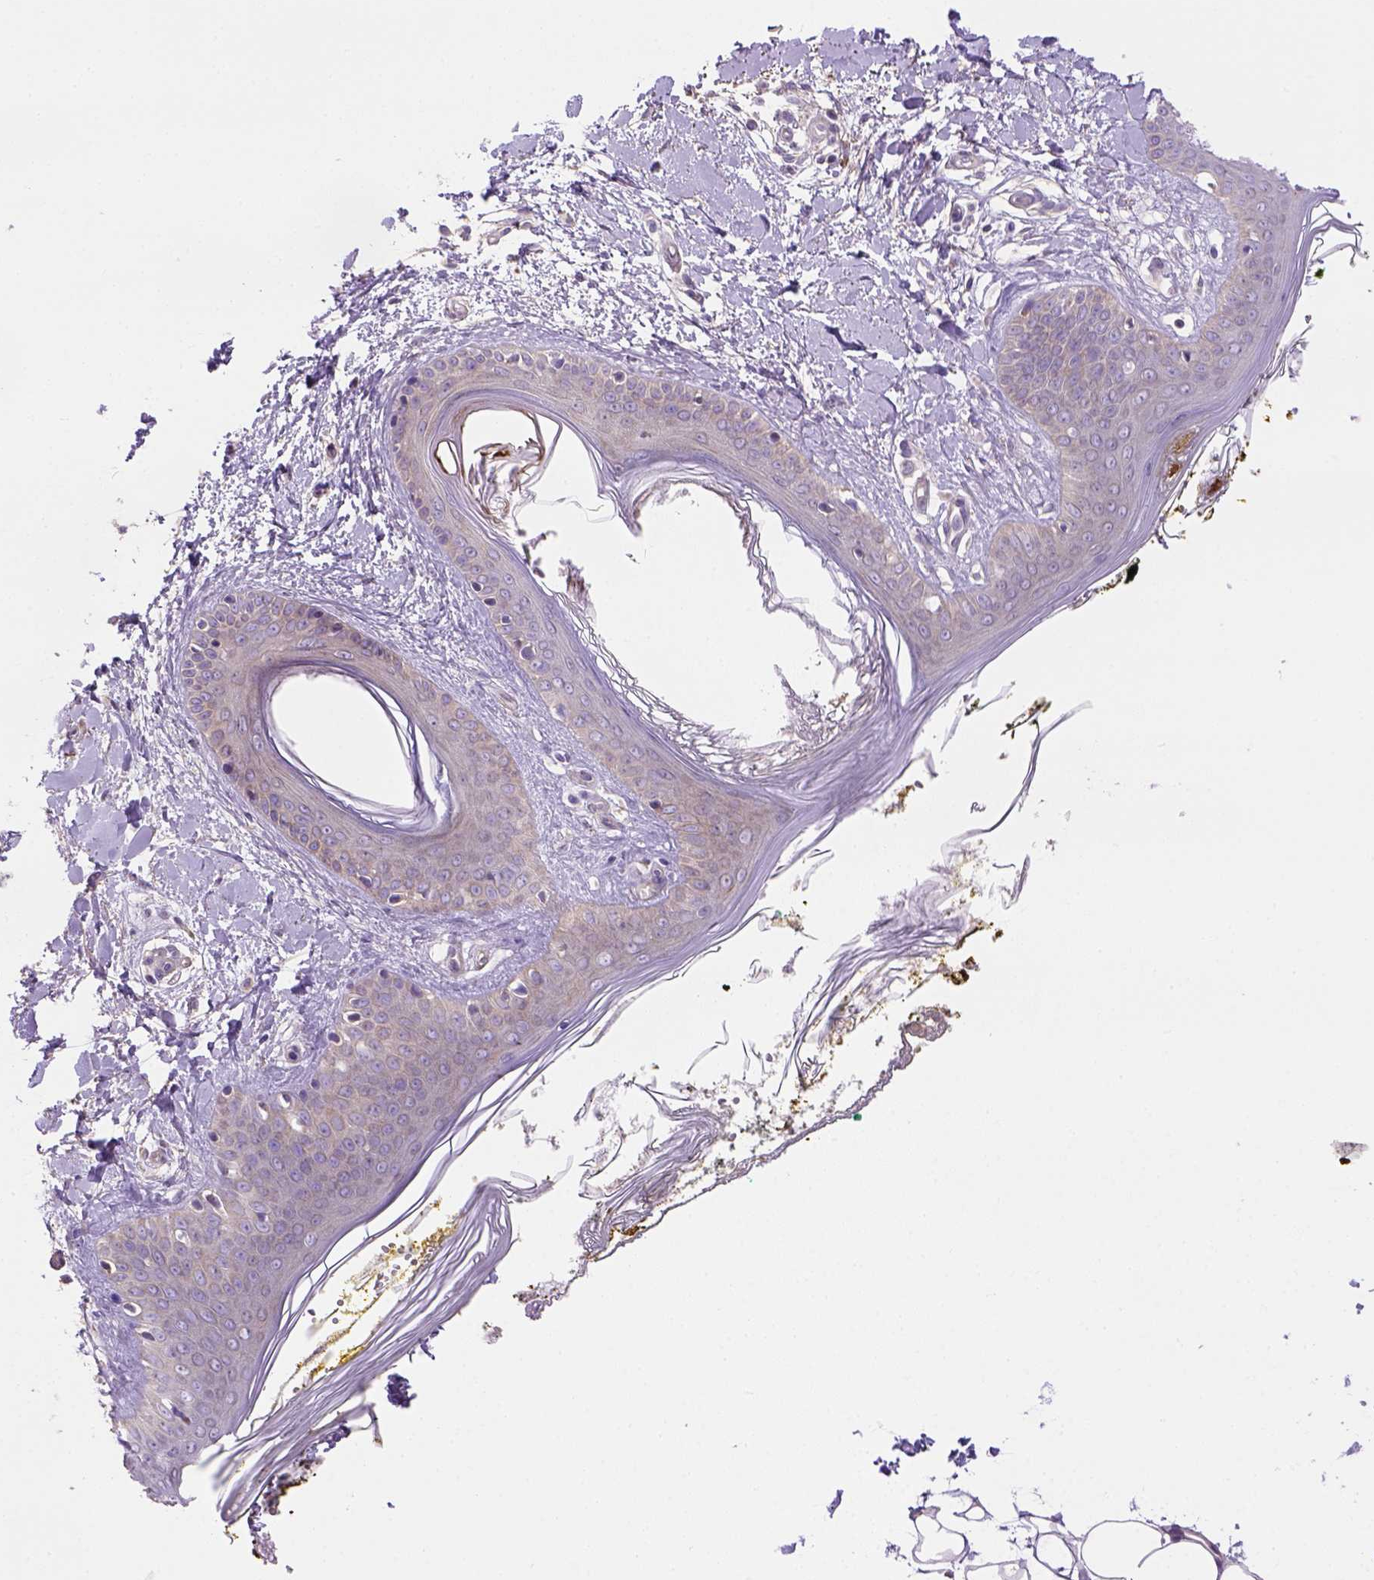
{"staining": {"intensity": "negative", "quantity": "none", "location": "none"}, "tissue": "skin", "cell_type": "Fibroblasts", "image_type": "normal", "snomed": [{"axis": "morphology", "description": "Normal tissue, NOS"}, {"axis": "topography", "description": "Skin"}], "caption": "Photomicrograph shows no protein positivity in fibroblasts of normal skin. (Immunohistochemistry, brightfield microscopy, high magnification).", "gene": "HTRA1", "patient": {"sex": "female", "age": 34}}